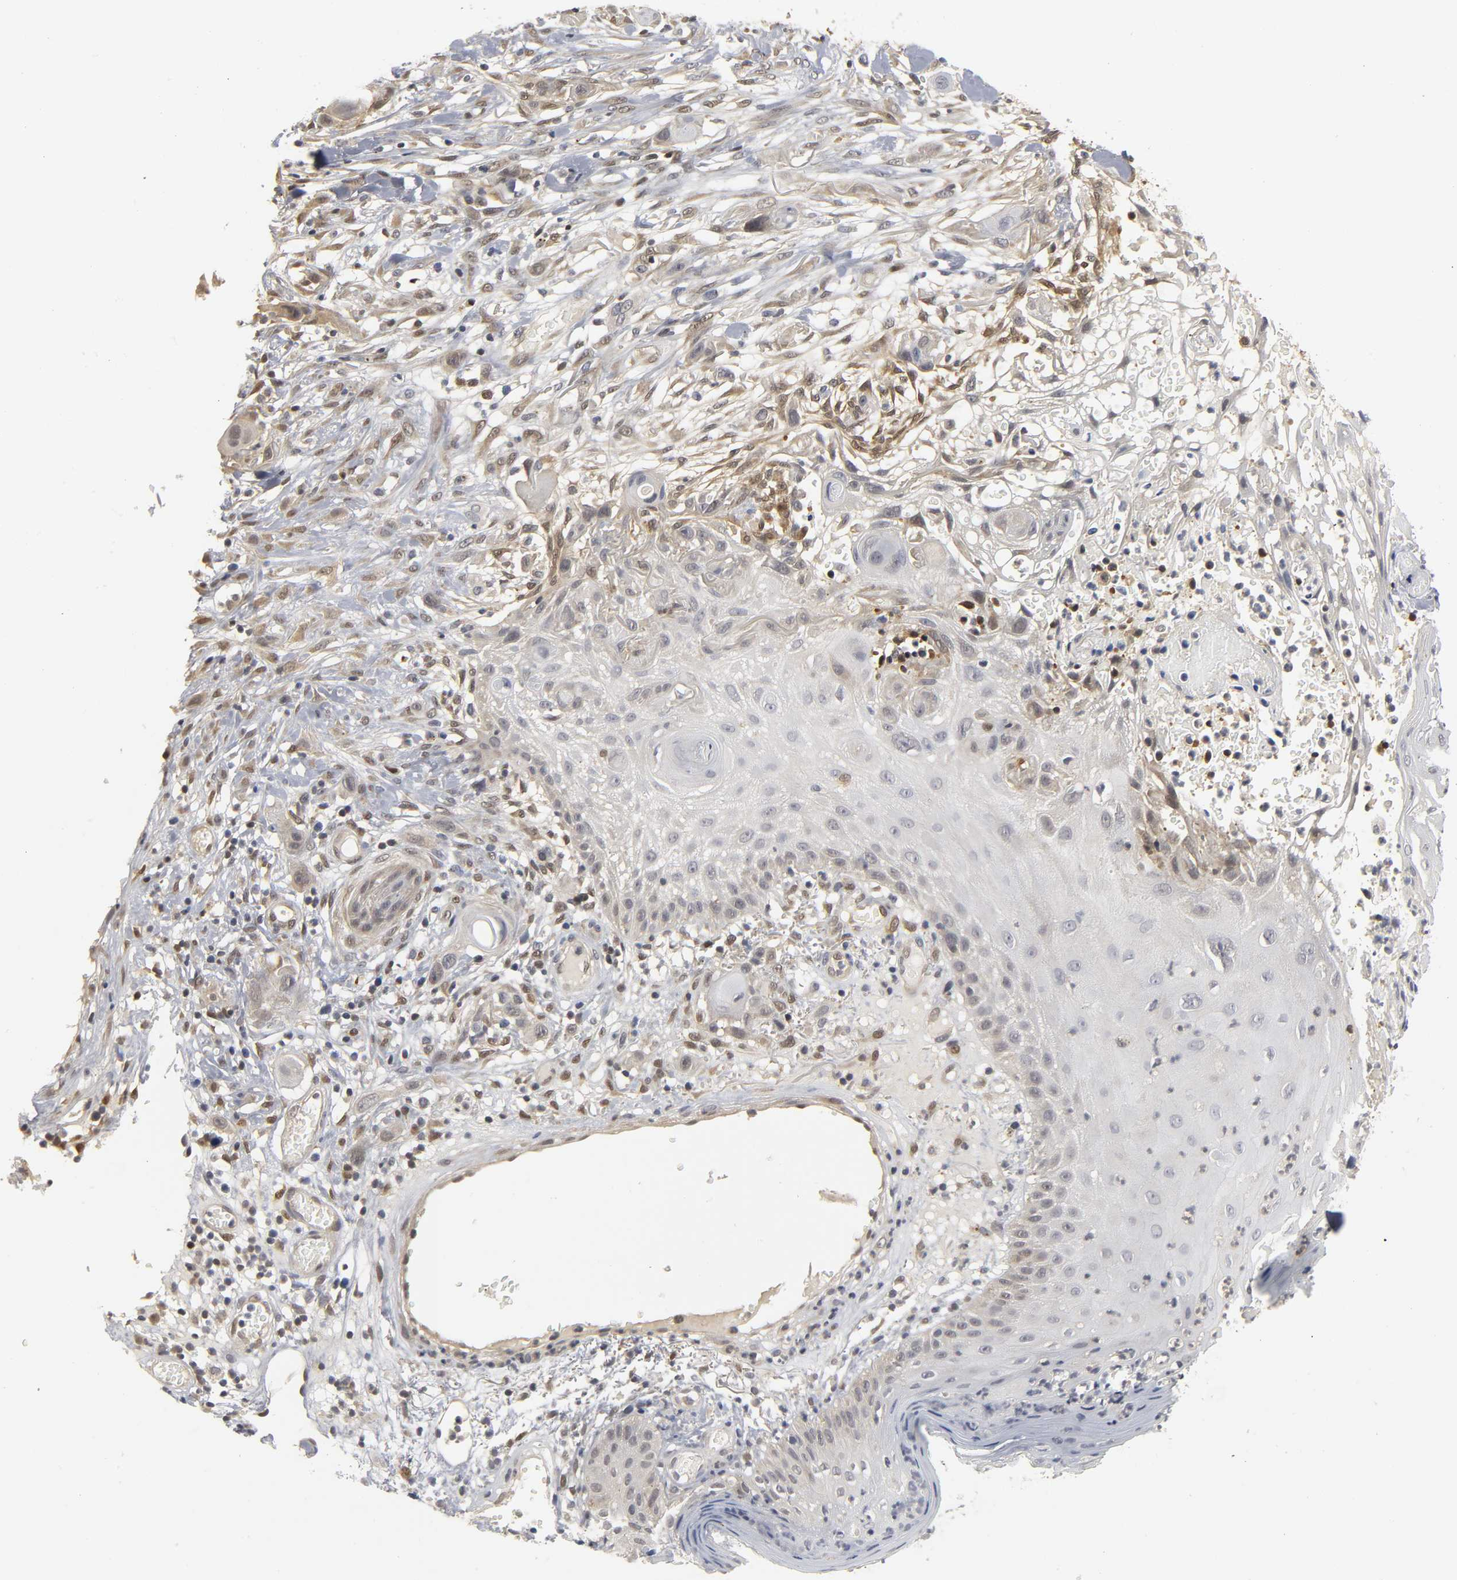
{"staining": {"intensity": "weak", "quantity": "25%-75%", "location": "cytoplasmic/membranous"}, "tissue": "skin cancer", "cell_type": "Tumor cells", "image_type": "cancer", "snomed": [{"axis": "morphology", "description": "Normal tissue, NOS"}, {"axis": "morphology", "description": "Squamous cell carcinoma, NOS"}, {"axis": "topography", "description": "Skin"}], "caption": "Protein analysis of skin cancer (squamous cell carcinoma) tissue displays weak cytoplasmic/membranous staining in approximately 25%-75% of tumor cells. The protein is stained brown, and the nuclei are stained in blue (DAB IHC with brightfield microscopy, high magnification).", "gene": "PARK7", "patient": {"sex": "female", "age": 59}}